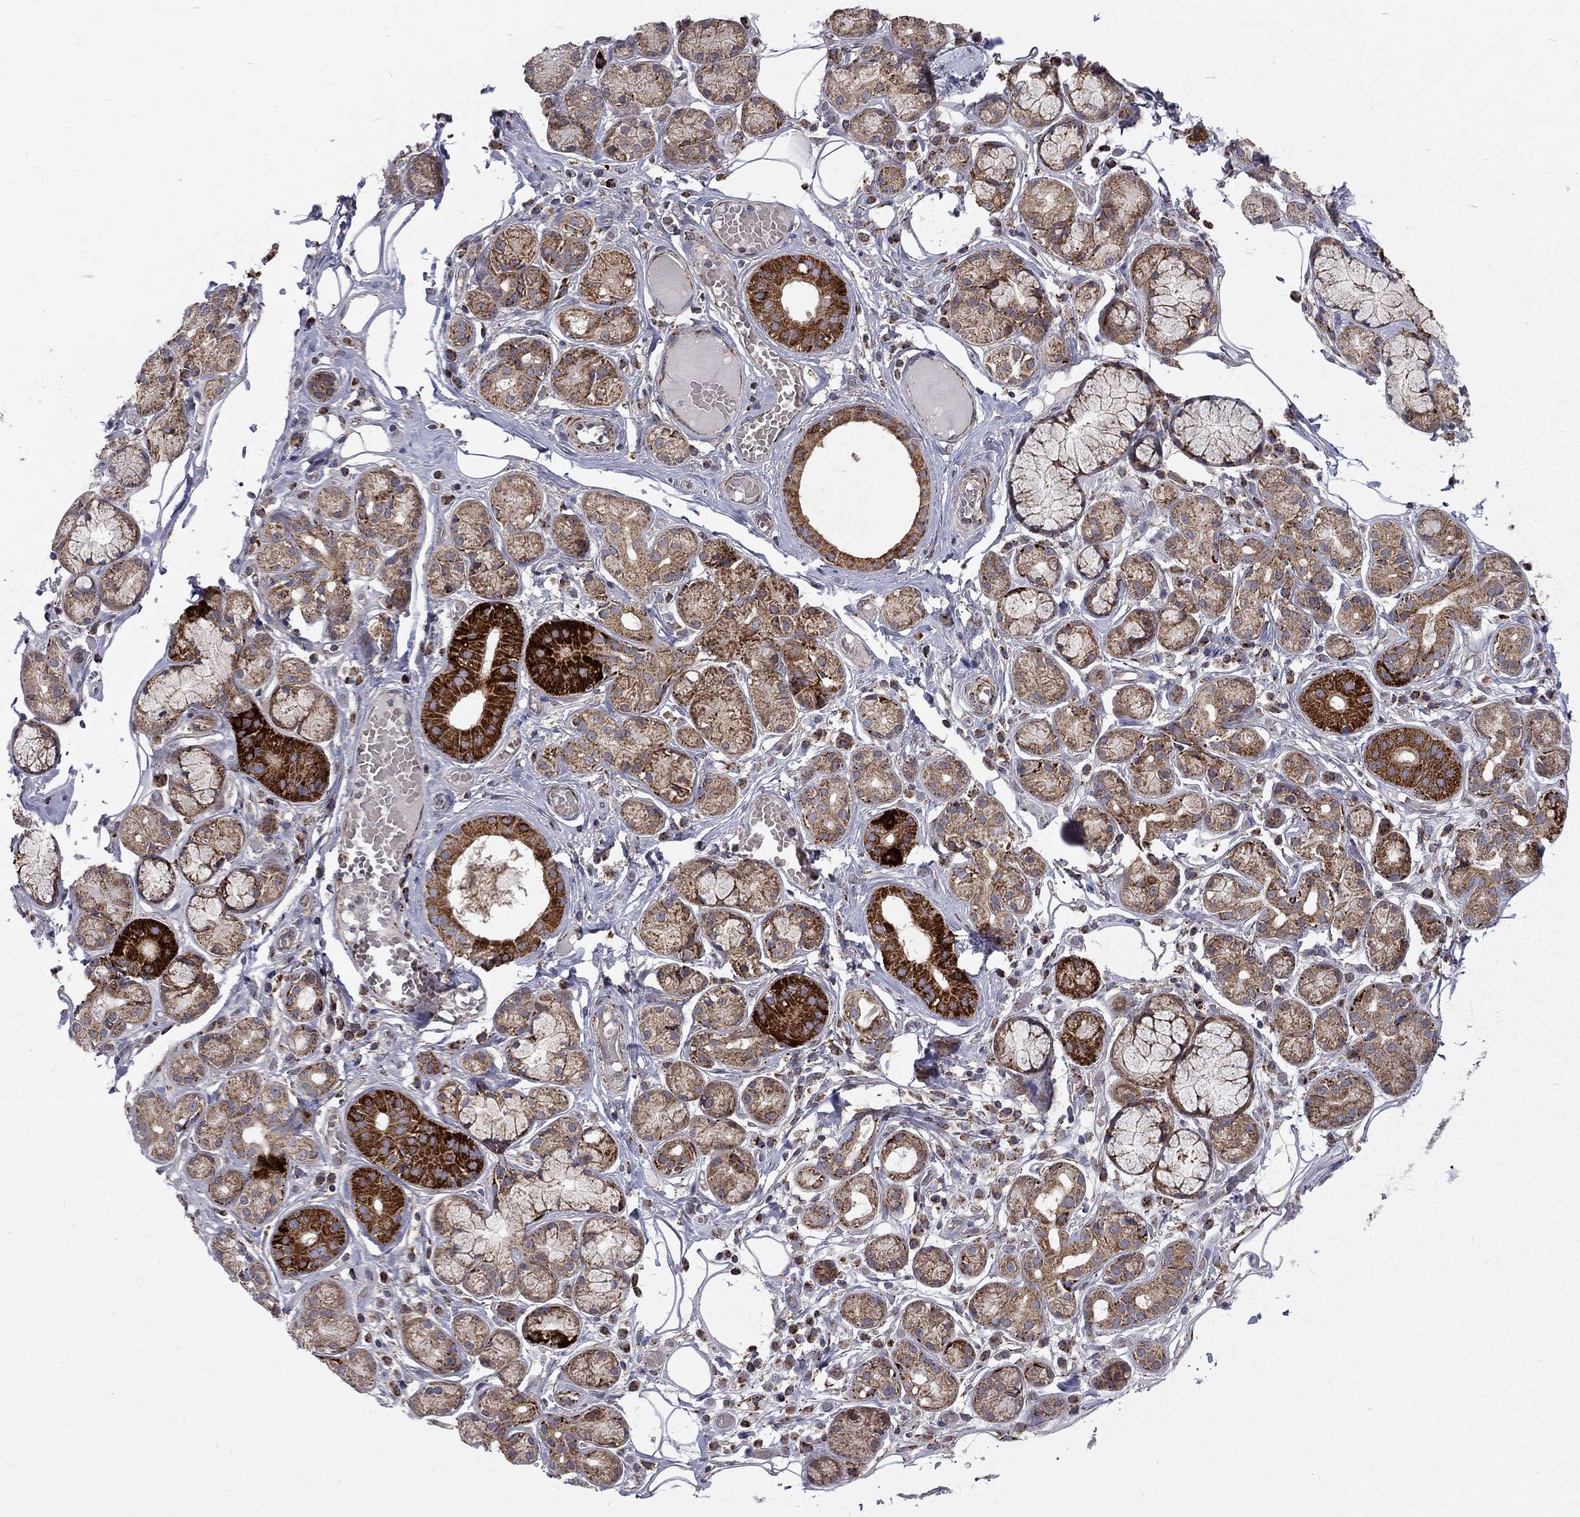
{"staining": {"intensity": "strong", "quantity": "<25%", "location": "cytoplasmic/membranous"}, "tissue": "salivary gland", "cell_type": "Glandular cells", "image_type": "normal", "snomed": [{"axis": "morphology", "description": "Normal tissue, NOS"}, {"axis": "topography", "description": "Salivary gland"}, {"axis": "topography", "description": "Peripheral nerve tissue"}], "caption": "Human salivary gland stained with a protein marker reveals strong staining in glandular cells.", "gene": "ALDH1B1", "patient": {"sex": "male", "age": 71}}